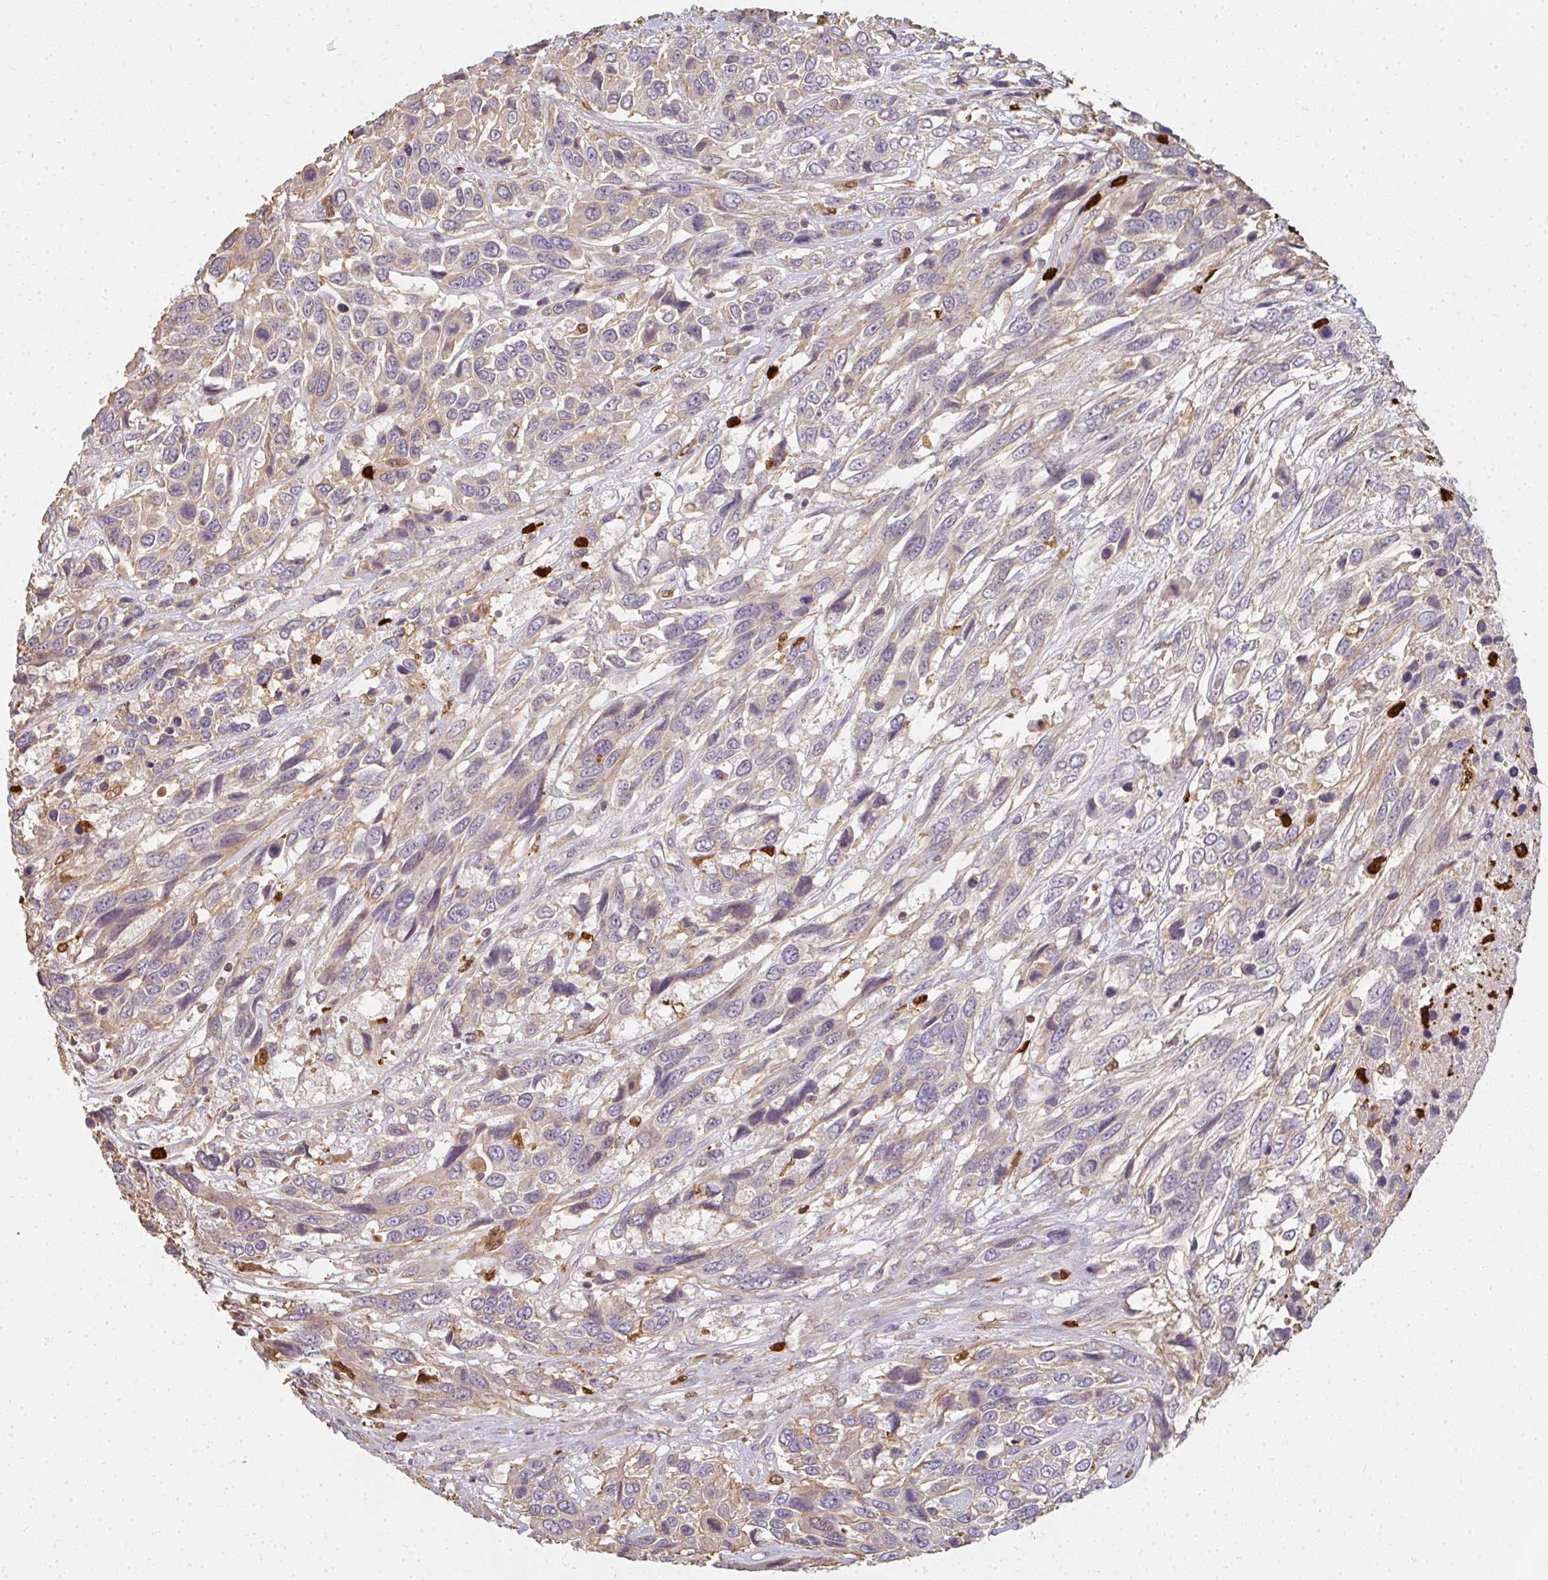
{"staining": {"intensity": "weak", "quantity": "<25%", "location": "cytoplasmic/membranous"}, "tissue": "urothelial cancer", "cell_type": "Tumor cells", "image_type": "cancer", "snomed": [{"axis": "morphology", "description": "Urothelial carcinoma, High grade"}, {"axis": "topography", "description": "Urinary bladder"}], "caption": "Immunohistochemical staining of urothelial cancer displays no significant expression in tumor cells.", "gene": "CNTRL", "patient": {"sex": "female", "age": 70}}